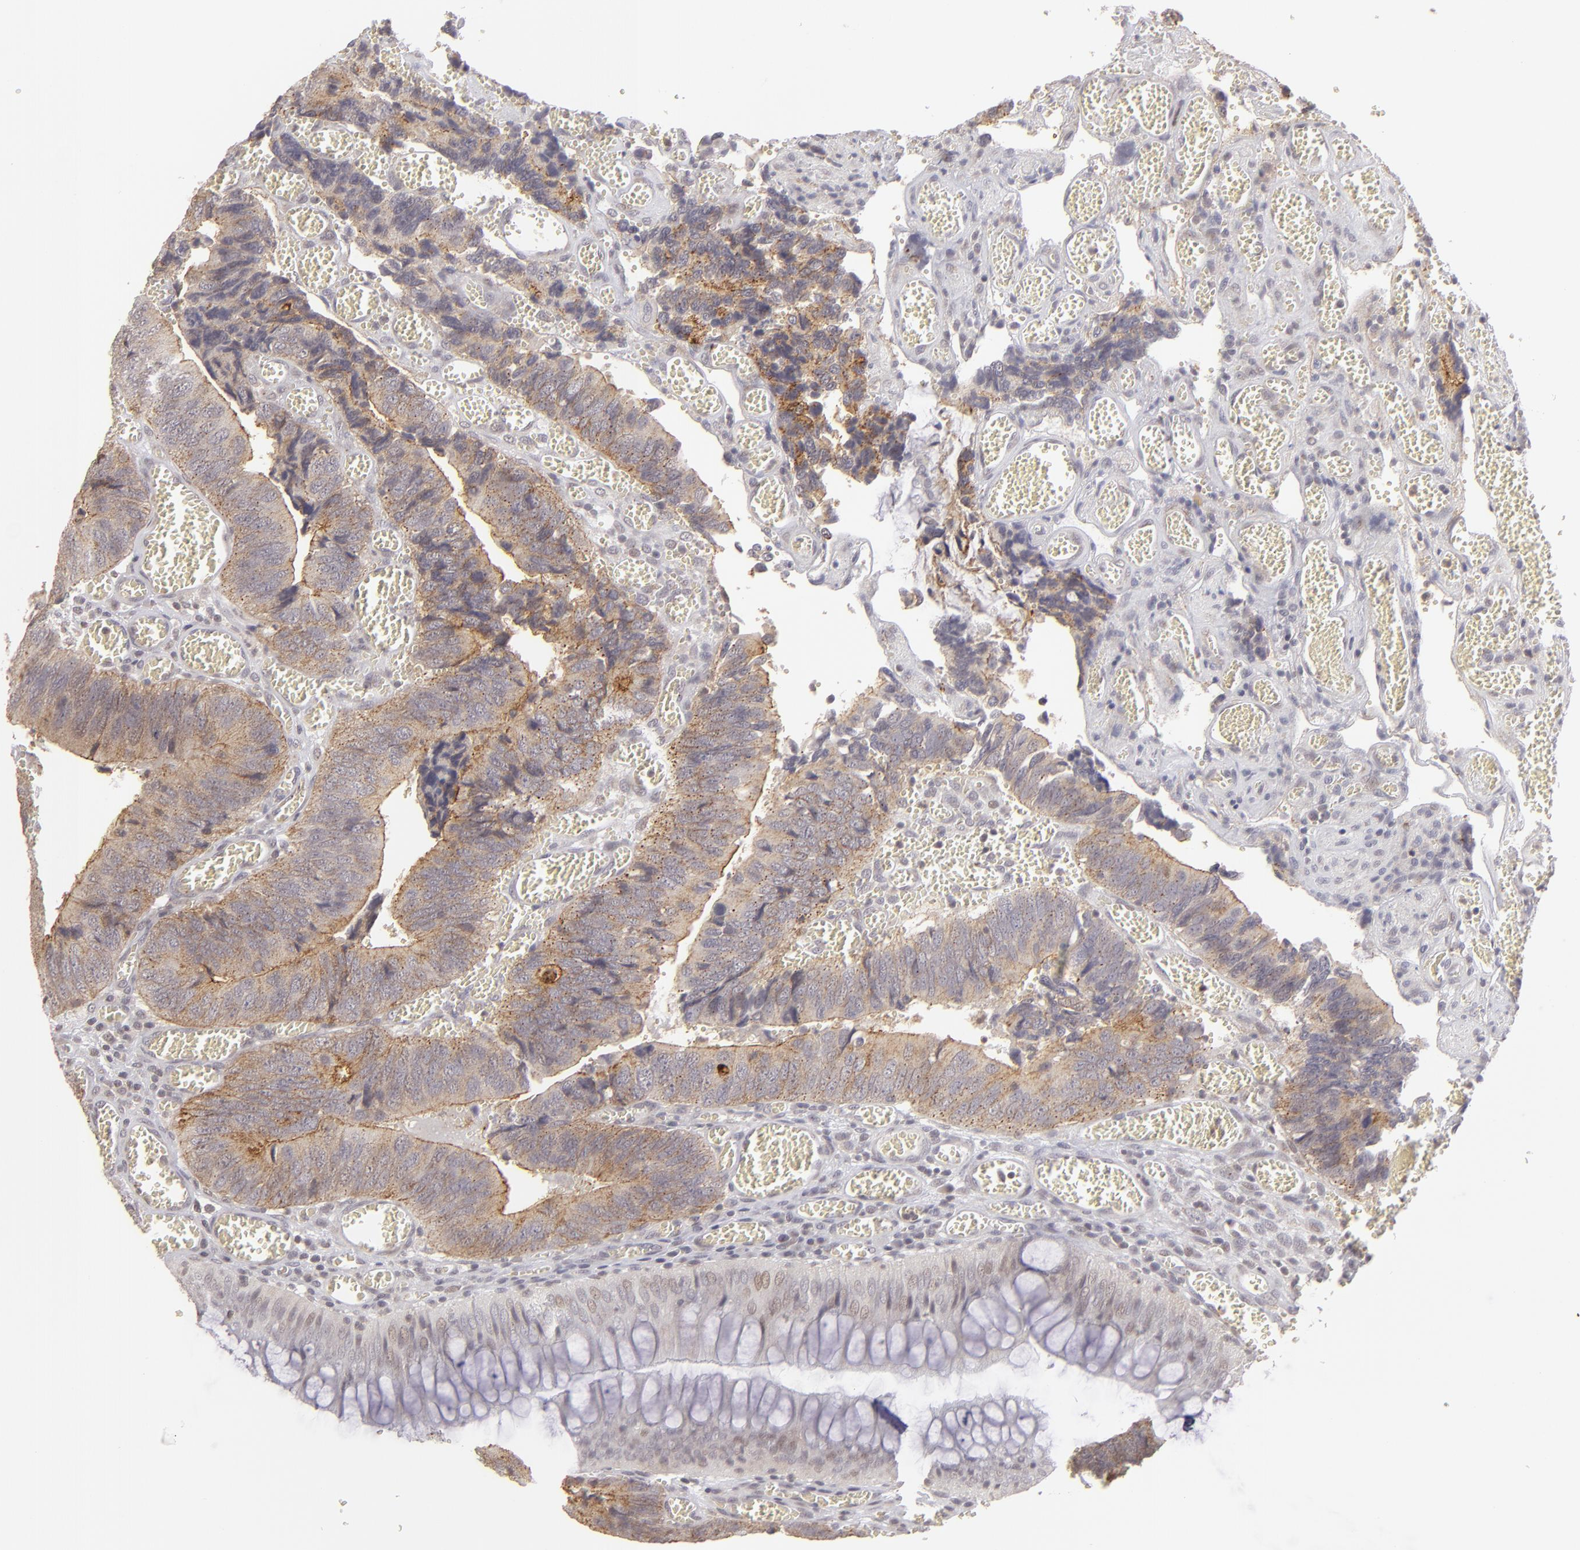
{"staining": {"intensity": "moderate", "quantity": "25%-75%", "location": "cytoplasmic/membranous"}, "tissue": "colorectal cancer", "cell_type": "Tumor cells", "image_type": "cancer", "snomed": [{"axis": "morphology", "description": "Adenocarcinoma, NOS"}, {"axis": "topography", "description": "Colon"}], "caption": "Protein expression by IHC demonstrates moderate cytoplasmic/membranous staining in about 25%-75% of tumor cells in colorectal adenocarcinoma.", "gene": "CLDN2", "patient": {"sex": "male", "age": 72}}